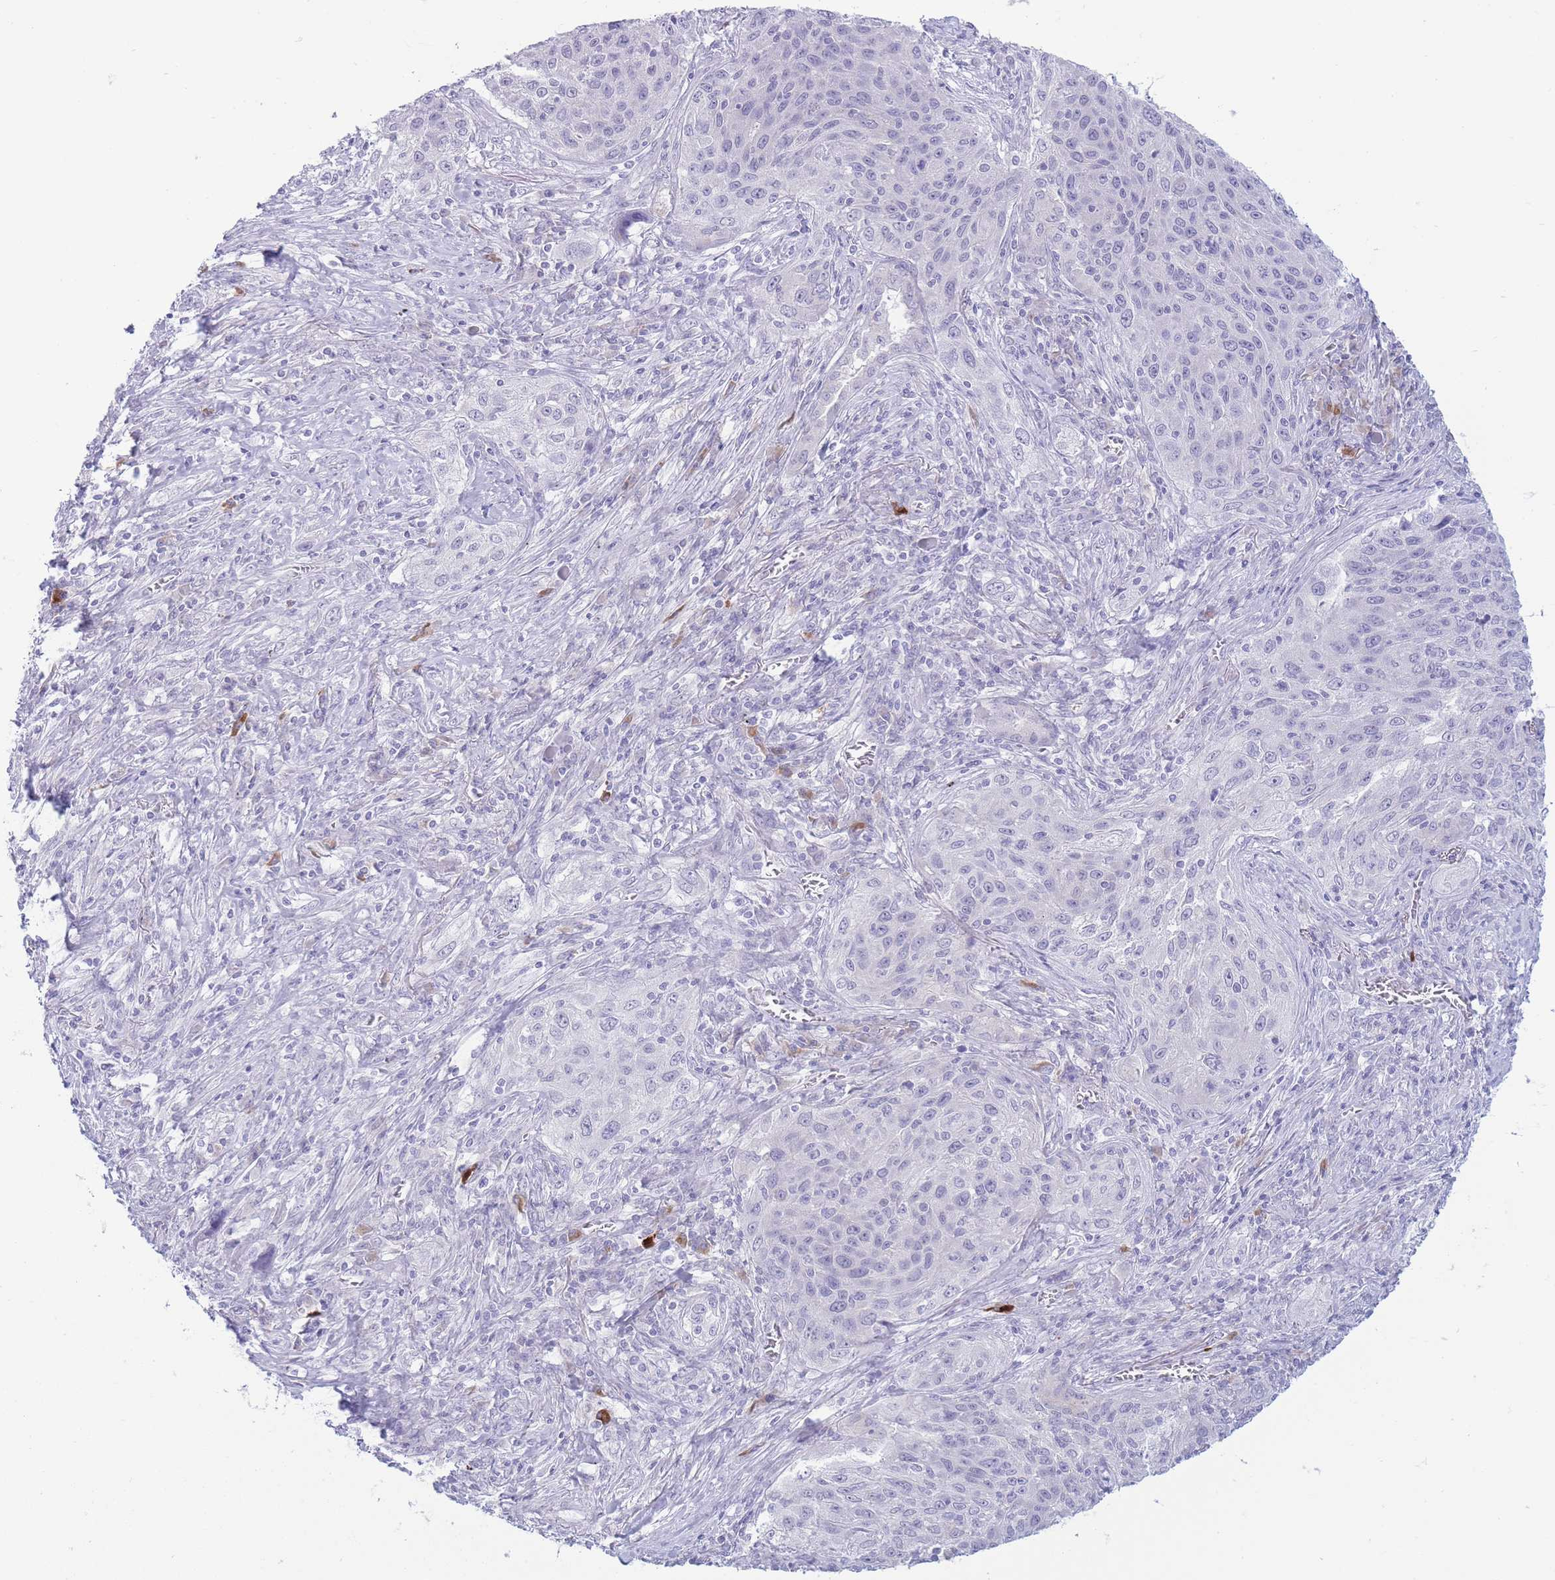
{"staining": {"intensity": "negative", "quantity": "none", "location": "none"}, "tissue": "lung cancer", "cell_type": "Tumor cells", "image_type": "cancer", "snomed": [{"axis": "morphology", "description": "Squamous cell carcinoma, NOS"}, {"axis": "topography", "description": "Lung"}], "caption": "Immunohistochemistry (IHC) of lung cancer (squamous cell carcinoma) exhibits no positivity in tumor cells.", "gene": "ASAP3", "patient": {"sex": "female", "age": 69}}